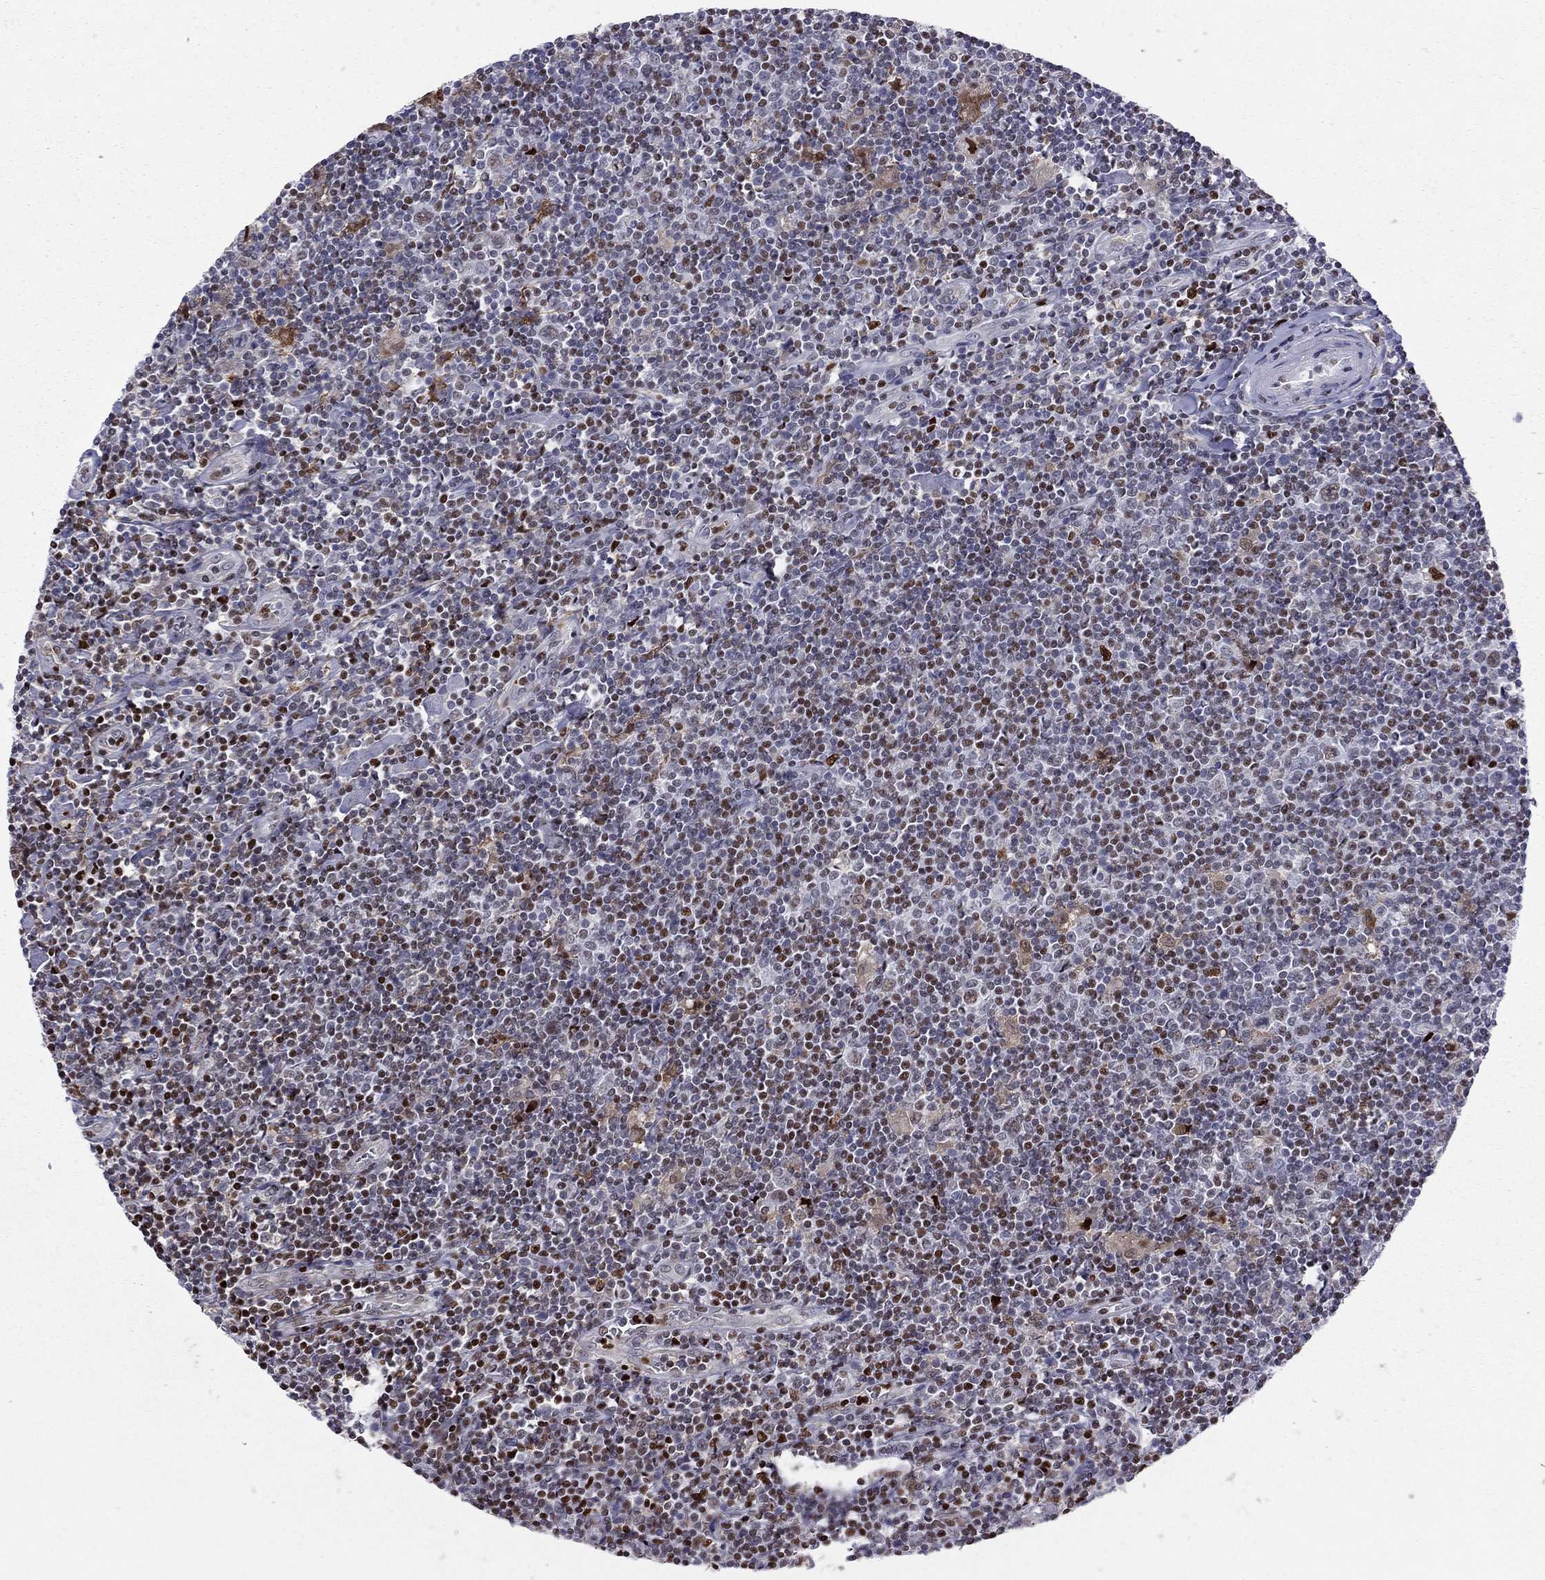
{"staining": {"intensity": "negative", "quantity": "none", "location": "none"}, "tissue": "lymphoma", "cell_type": "Tumor cells", "image_type": "cancer", "snomed": [{"axis": "morphology", "description": "Hodgkin's disease, NOS"}, {"axis": "topography", "description": "Lymph node"}], "caption": "A high-resolution photomicrograph shows immunohistochemistry (IHC) staining of Hodgkin's disease, which shows no significant expression in tumor cells.", "gene": "PCGF3", "patient": {"sex": "male", "age": 40}}